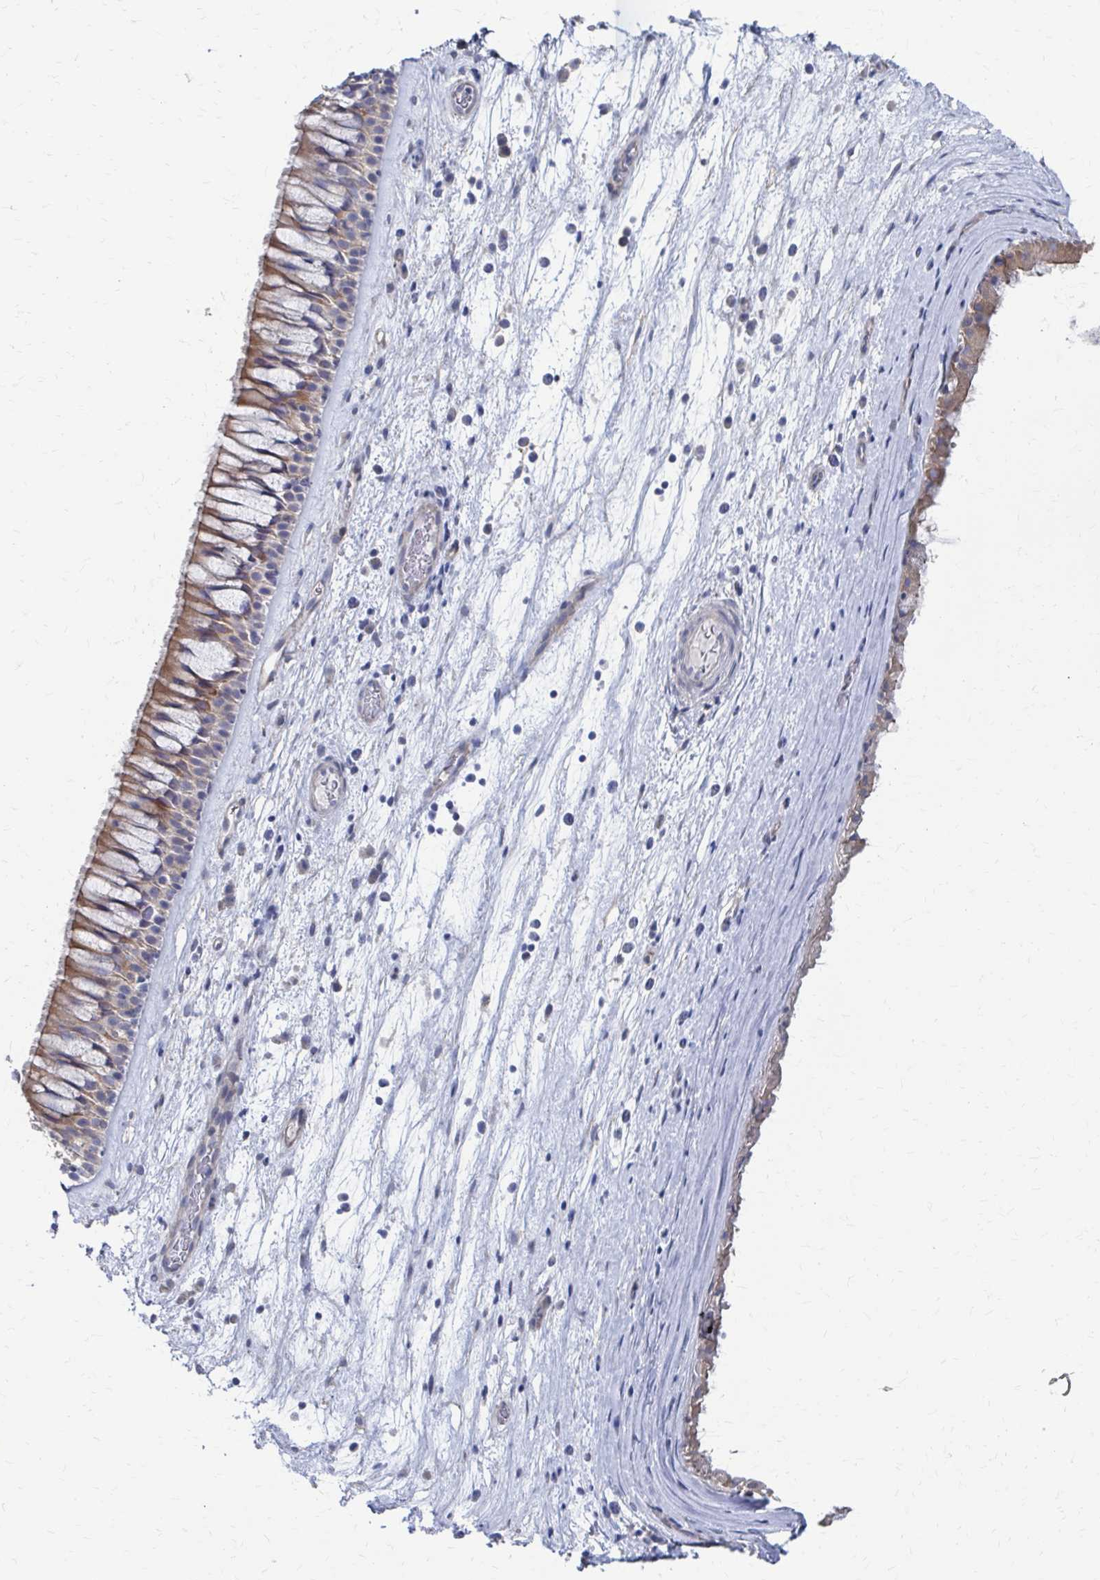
{"staining": {"intensity": "weak", "quantity": ">75%", "location": "cytoplasmic/membranous"}, "tissue": "nasopharynx", "cell_type": "Respiratory epithelial cells", "image_type": "normal", "snomed": [{"axis": "morphology", "description": "Normal tissue, NOS"}, {"axis": "topography", "description": "Nasopharynx"}], "caption": "High-power microscopy captured an immunohistochemistry (IHC) photomicrograph of normal nasopharynx, revealing weak cytoplasmic/membranous staining in approximately >75% of respiratory epithelial cells. Using DAB (brown) and hematoxylin (blue) stains, captured at high magnification using brightfield microscopy.", "gene": "PLEKHG7", "patient": {"sex": "male", "age": 74}}